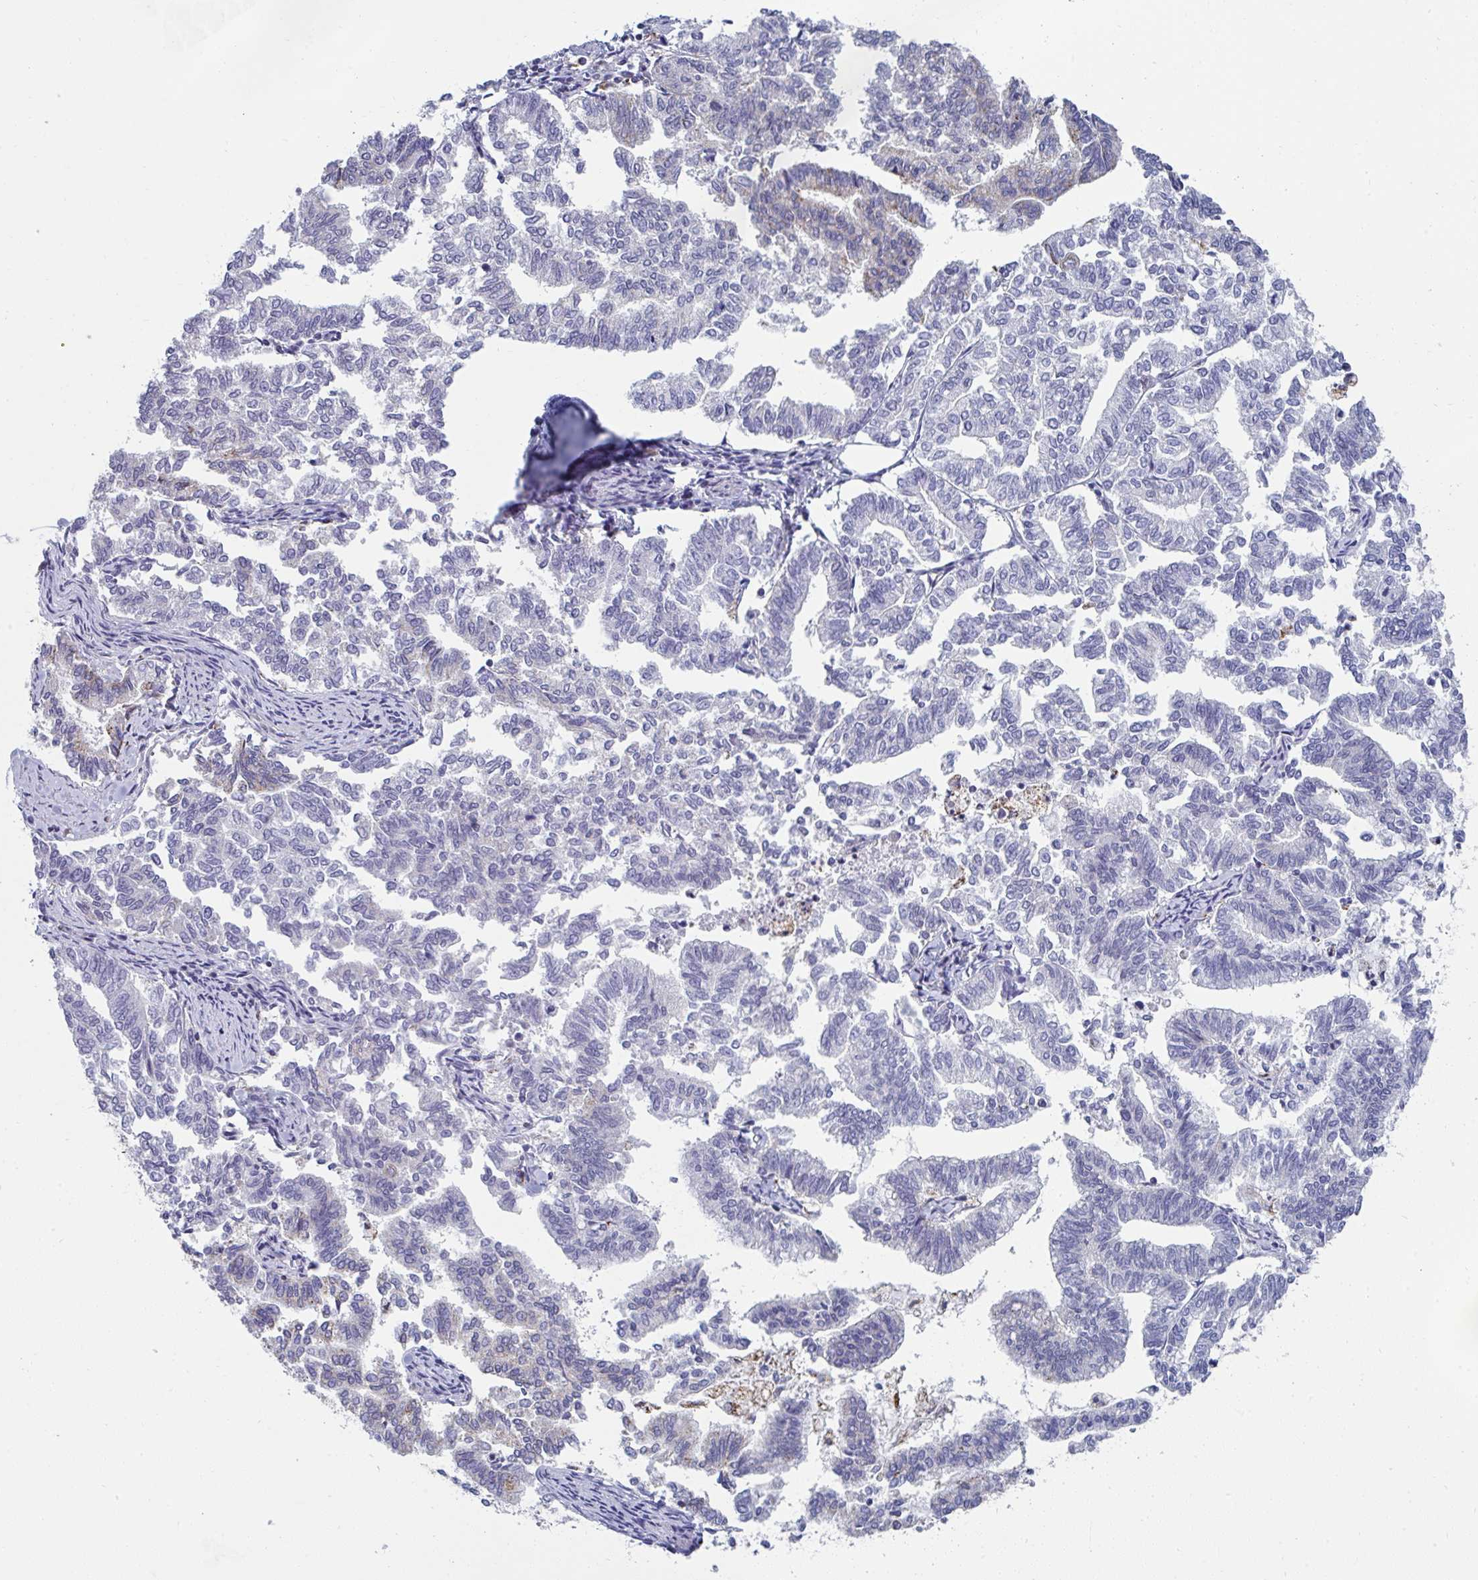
{"staining": {"intensity": "negative", "quantity": "none", "location": "none"}, "tissue": "endometrial cancer", "cell_type": "Tumor cells", "image_type": "cancer", "snomed": [{"axis": "morphology", "description": "Adenocarcinoma, NOS"}, {"axis": "topography", "description": "Endometrium"}], "caption": "This image is of endometrial adenocarcinoma stained with IHC to label a protein in brown with the nuclei are counter-stained blue. There is no expression in tumor cells.", "gene": "MGAM2", "patient": {"sex": "female", "age": 79}}